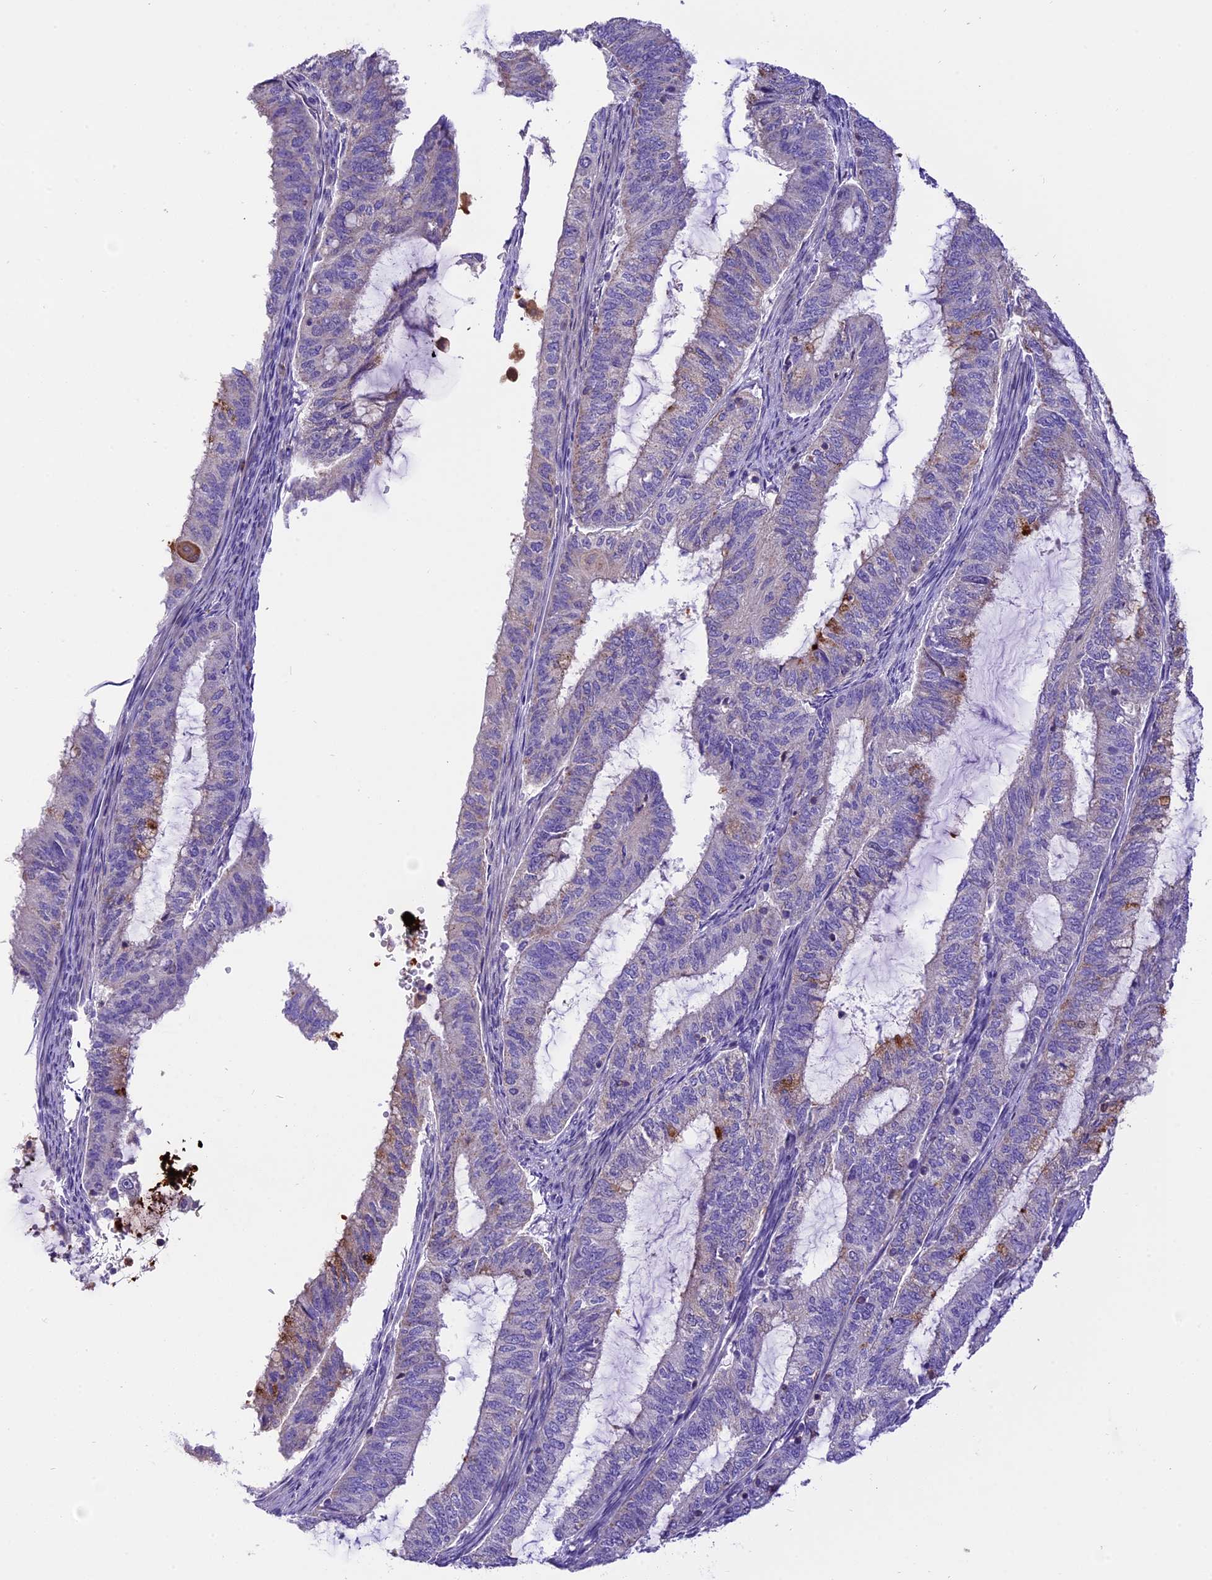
{"staining": {"intensity": "moderate", "quantity": "<25%", "location": "cytoplasmic/membranous"}, "tissue": "endometrial cancer", "cell_type": "Tumor cells", "image_type": "cancer", "snomed": [{"axis": "morphology", "description": "Adenocarcinoma, NOS"}, {"axis": "topography", "description": "Endometrium"}], "caption": "A histopathology image of endometrial cancer (adenocarcinoma) stained for a protein reveals moderate cytoplasmic/membranous brown staining in tumor cells. The protein of interest is shown in brown color, while the nuclei are stained blue.", "gene": "MAP3K7CL", "patient": {"sex": "female", "age": 51}}